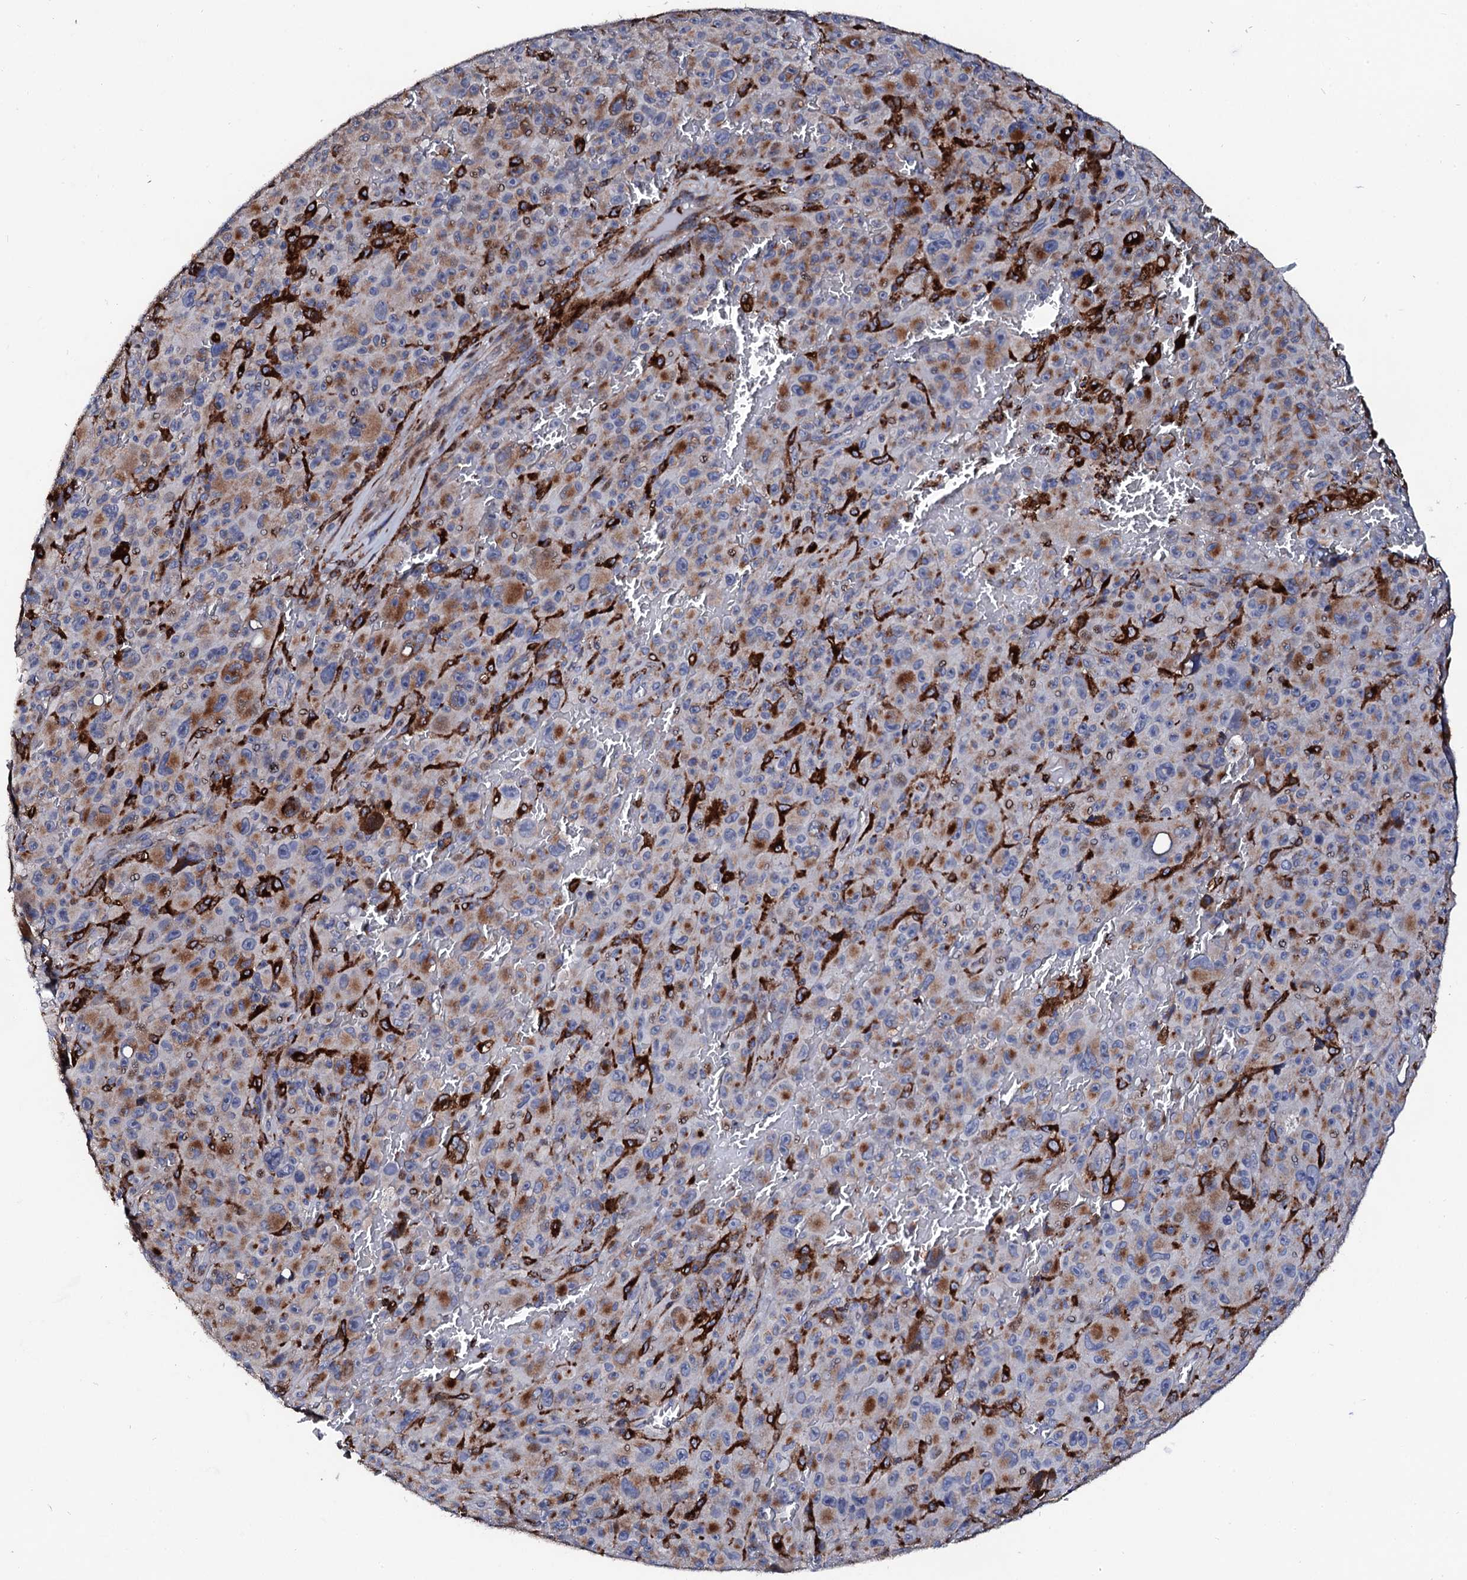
{"staining": {"intensity": "moderate", "quantity": "25%-75%", "location": "cytoplasmic/membranous"}, "tissue": "melanoma", "cell_type": "Tumor cells", "image_type": "cancer", "snomed": [{"axis": "morphology", "description": "Malignant melanoma, NOS"}, {"axis": "topography", "description": "Skin"}], "caption": "The photomicrograph demonstrates staining of melanoma, revealing moderate cytoplasmic/membranous protein positivity (brown color) within tumor cells.", "gene": "TCIRG1", "patient": {"sex": "female", "age": 82}}